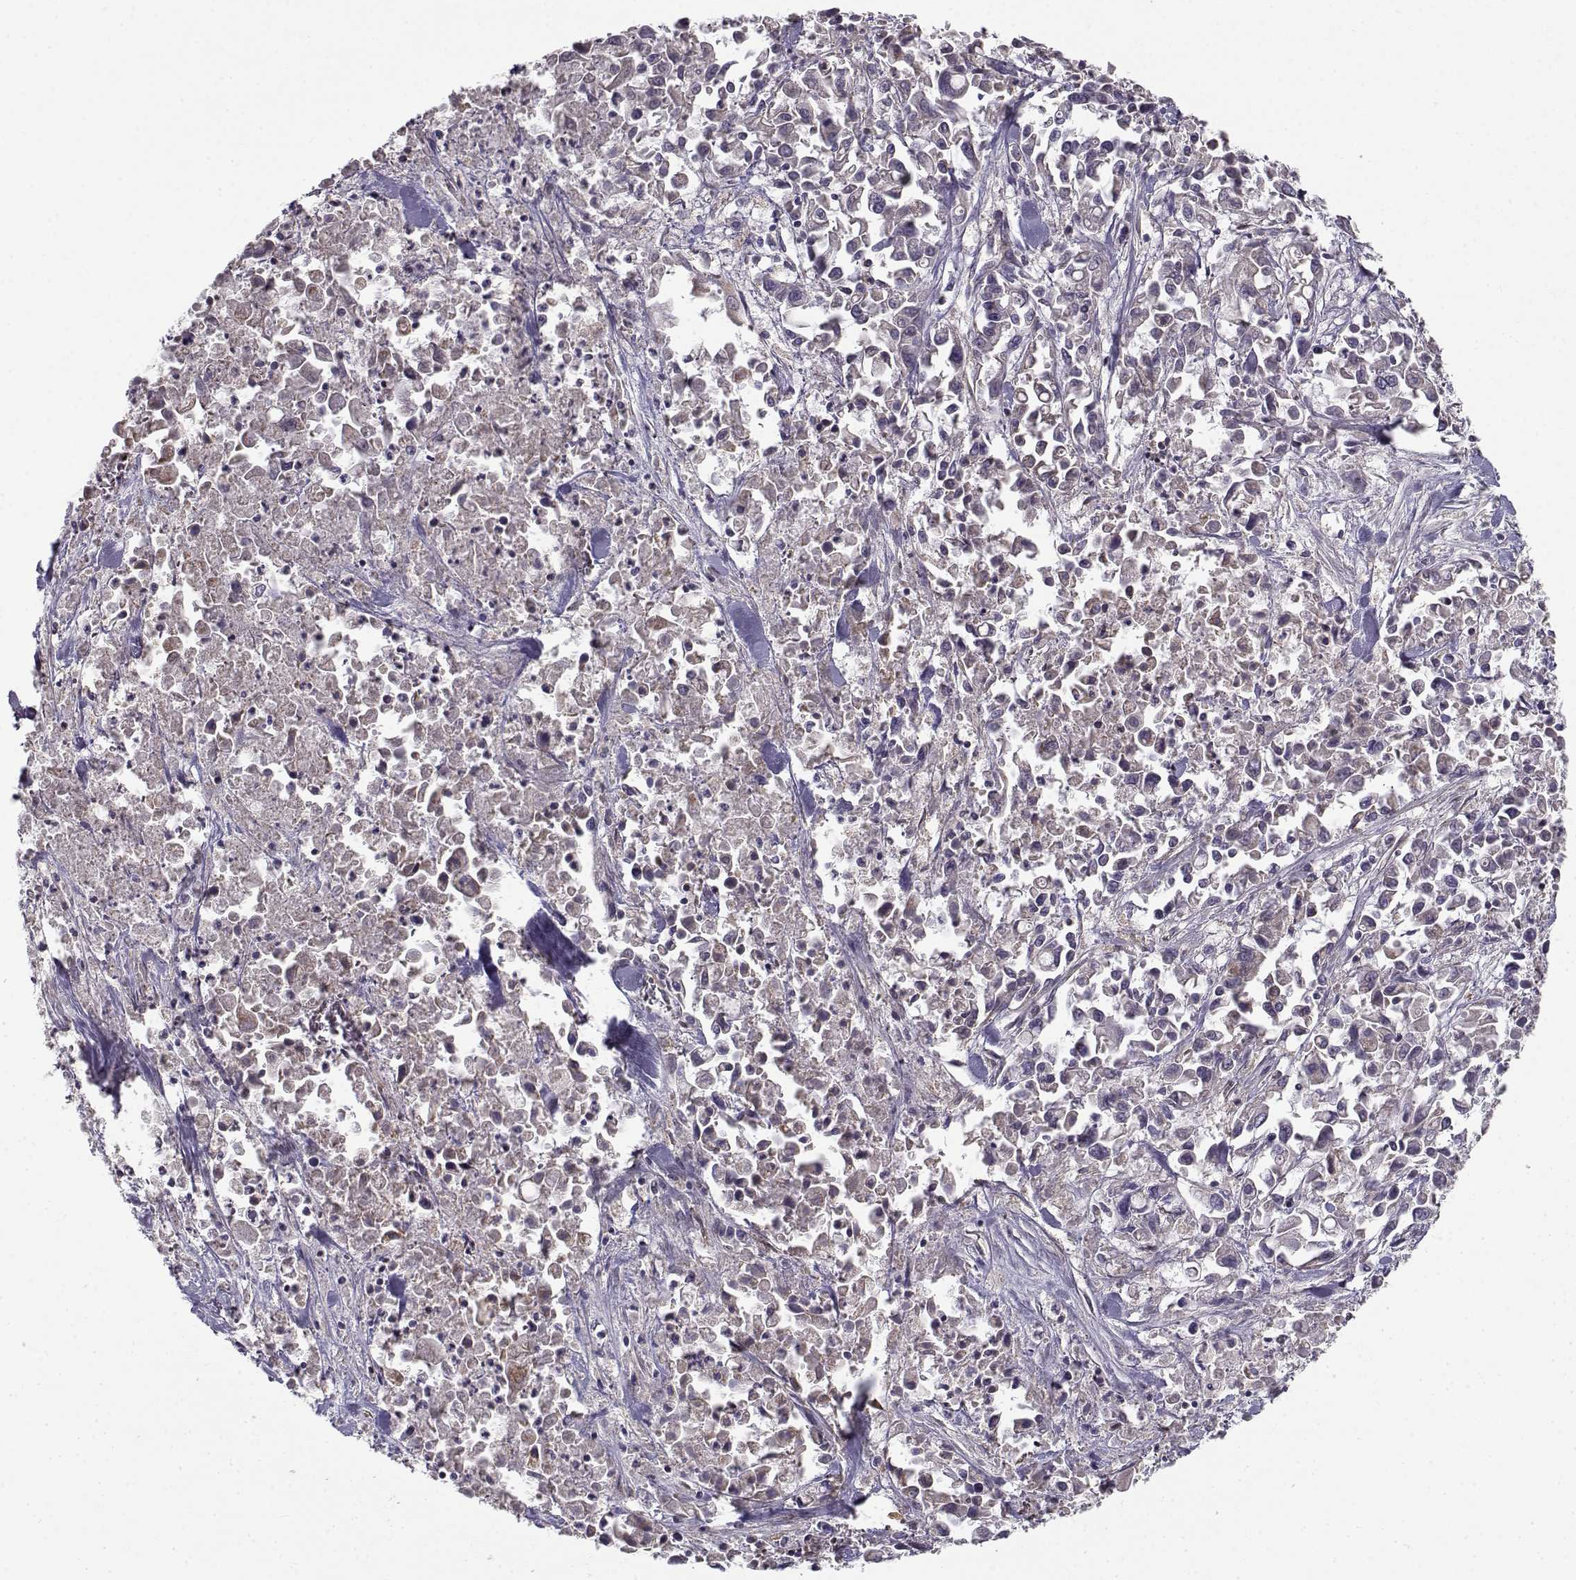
{"staining": {"intensity": "negative", "quantity": "none", "location": "none"}, "tissue": "pancreatic cancer", "cell_type": "Tumor cells", "image_type": "cancer", "snomed": [{"axis": "morphology", "description": "Adenocarcinoma, NOS"}, {"axis": "topography", "description": "Pancreas"}], "caption": "Immunohistochemistry micrograph of human pancreatic cancer stained for a protein (brown), which reveals no positivity in tumor cells.", "gene": "ENTPD8", "patient": {"sex": "female", "age": 83}}